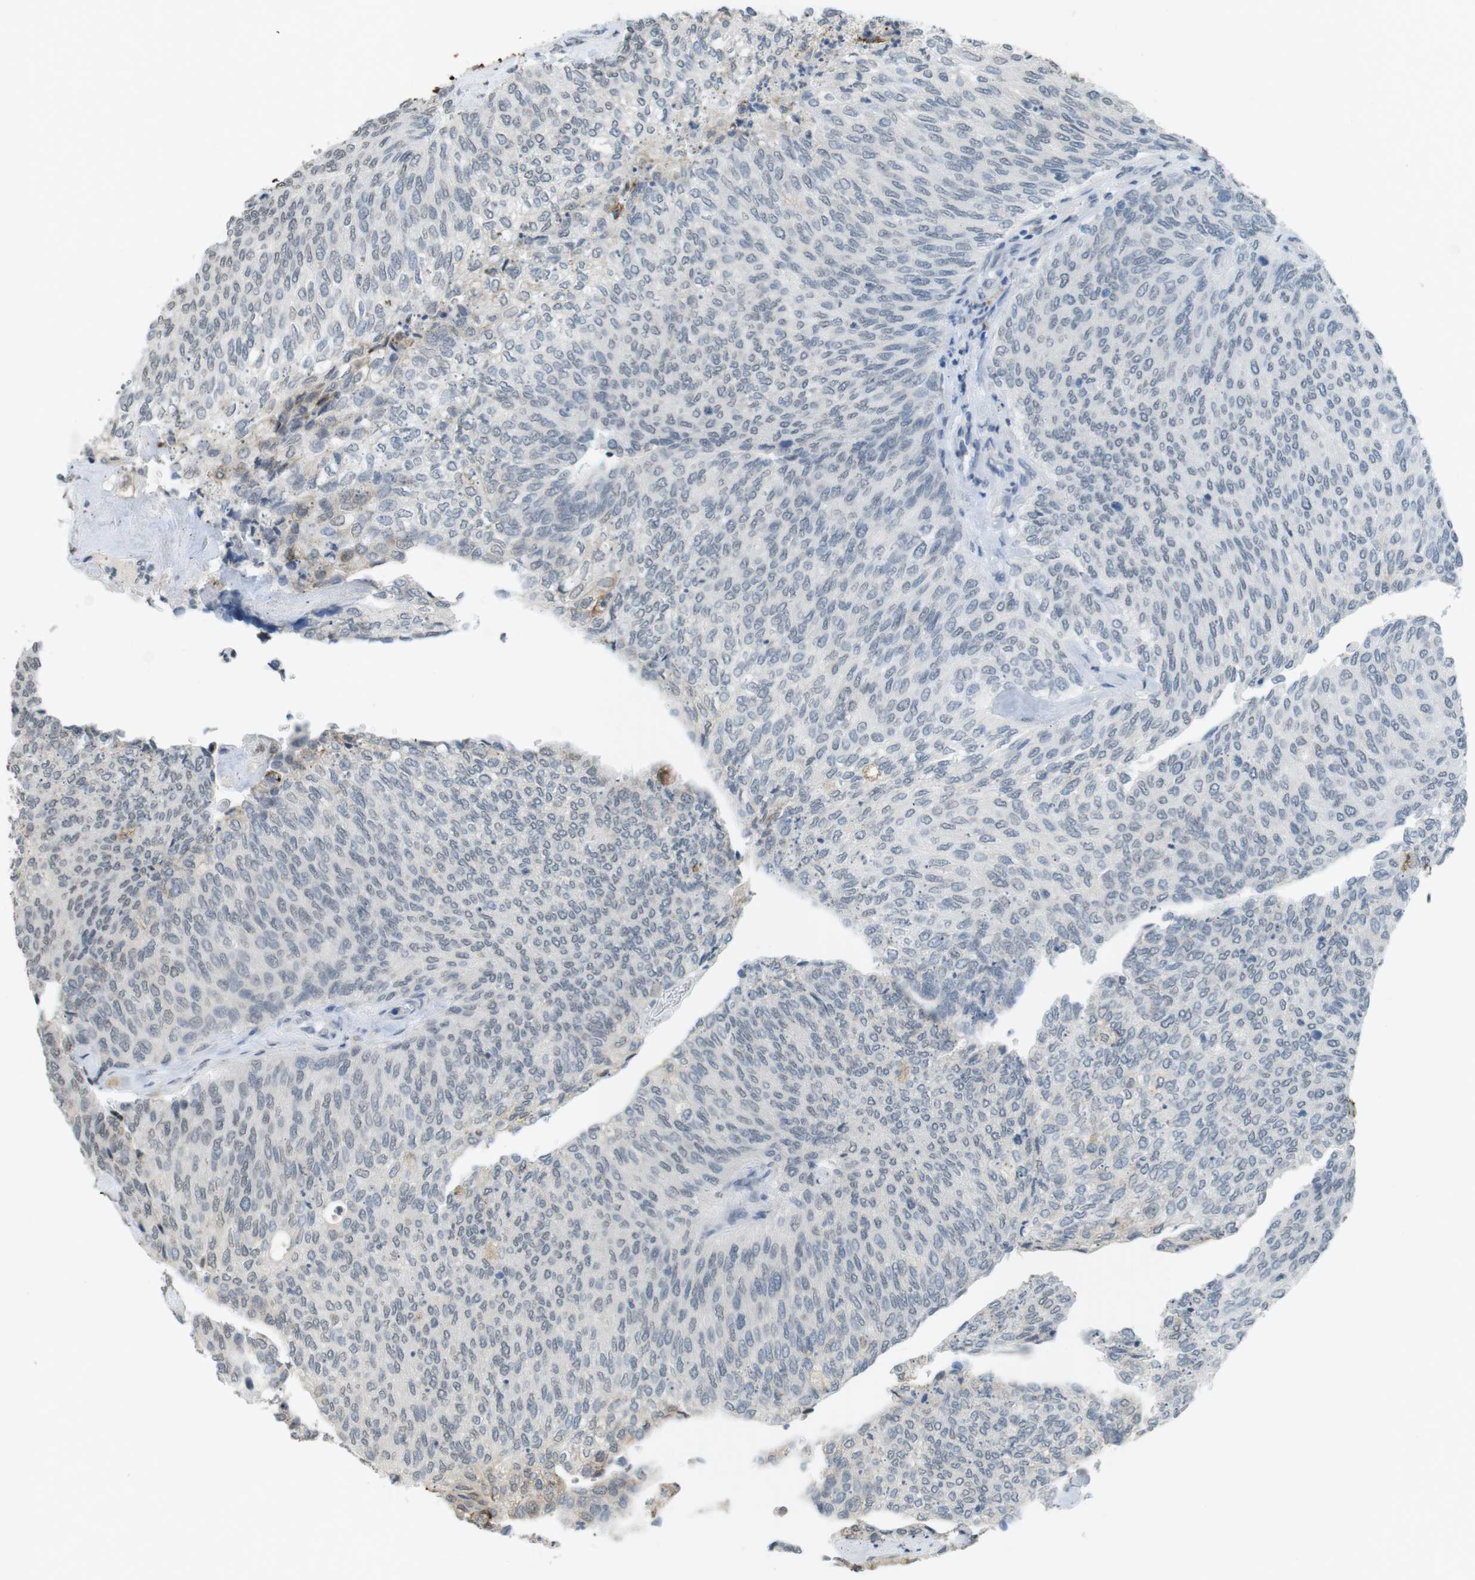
{"staining": {"intensity": "negative", "quantity": "none", "location": "none"}, "tissue": "urothelial cancer", "cell_type": "Tumor cells", "image_type": "cancer", "snomed": [{"axis": "morphology", "description": "Urothelial carcinoma, Low grade"}, {"axis": "topography", "description": "Urinary bladder"}], "caption": "There is no significant expression in tumor cells of urothelial cancer. (Immunohistochemistry (ihc), brightfield microscopy, high magnification).", "gene": "FZD10", "patient": {"sex": "female", "age": 79}}